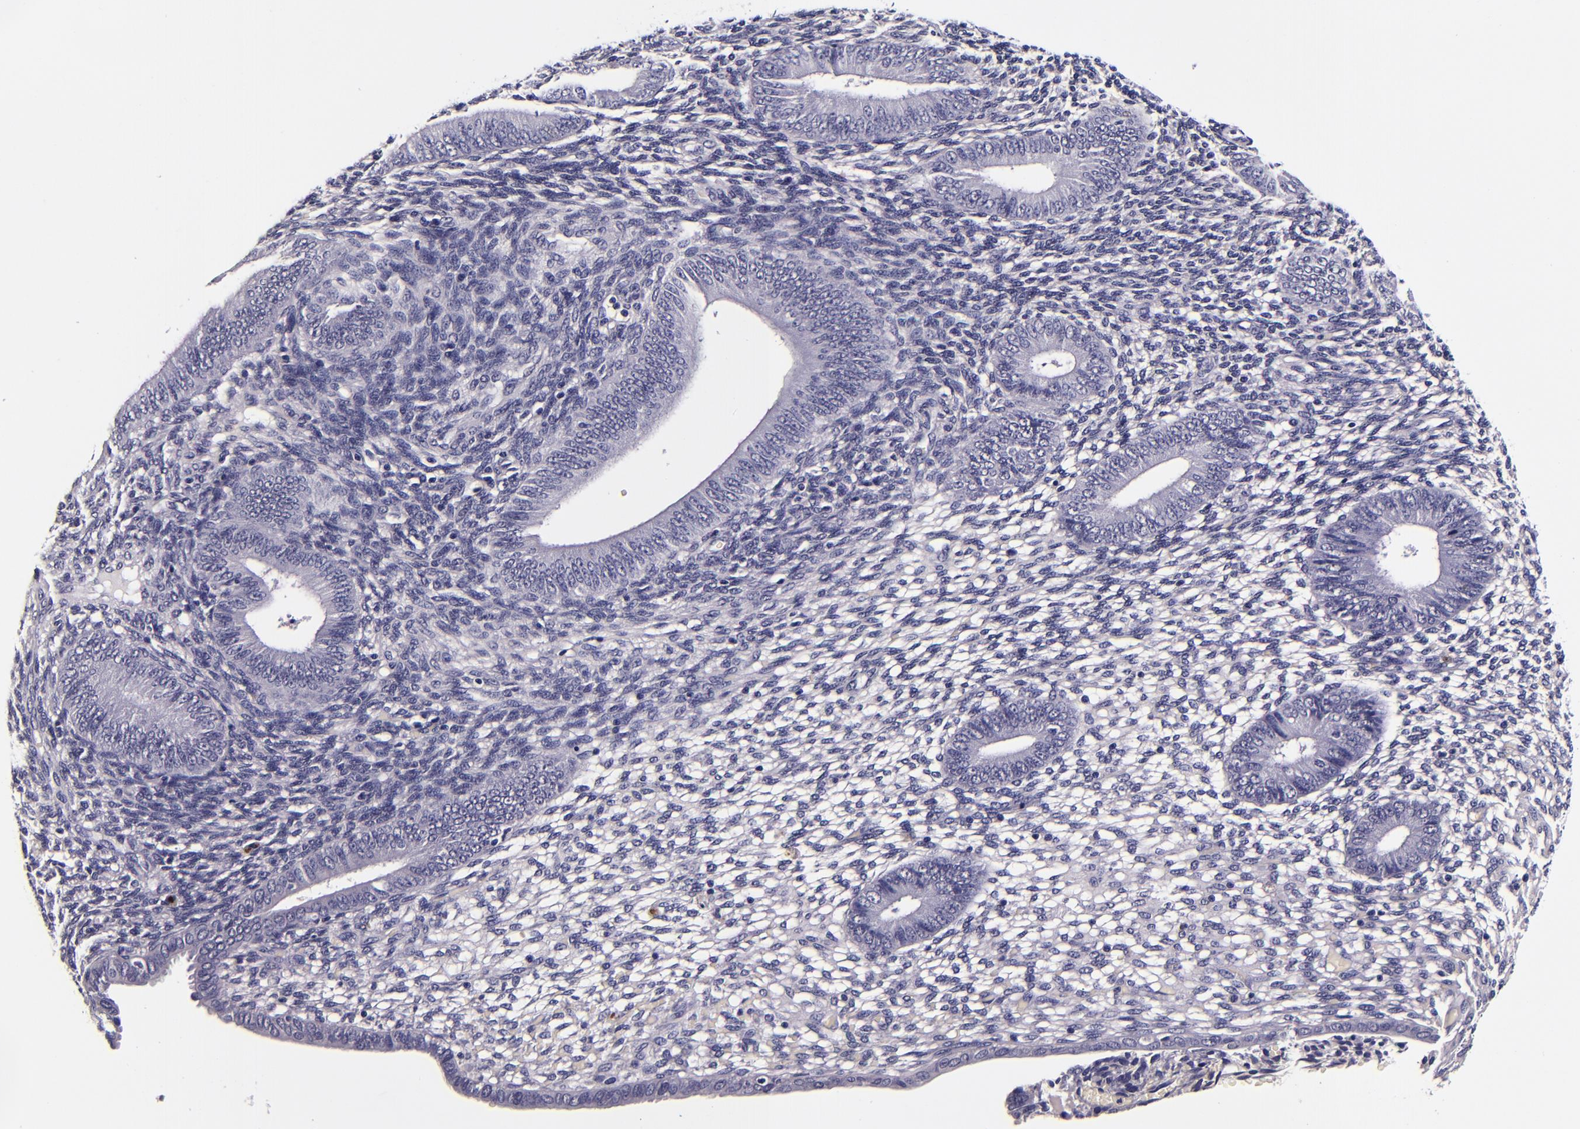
{"staining": {"intensity": "negative", "quantity": "none", "location": "none"}, "tissue": "endometrium", "cell_type": "Cells in endometrial stroma", "image_type": "normal", "snomed": [{"axis": "morphology", "description": "Normal tissue, NOS"}, {"axis": "topography", "description": "Endometrium"}], "caption": "The photomicrograph shows no staining of cells in endometrial stroma in normal endometrium.", "gene": "FBN1", "patient": {"sex": "female", "age": 42}}